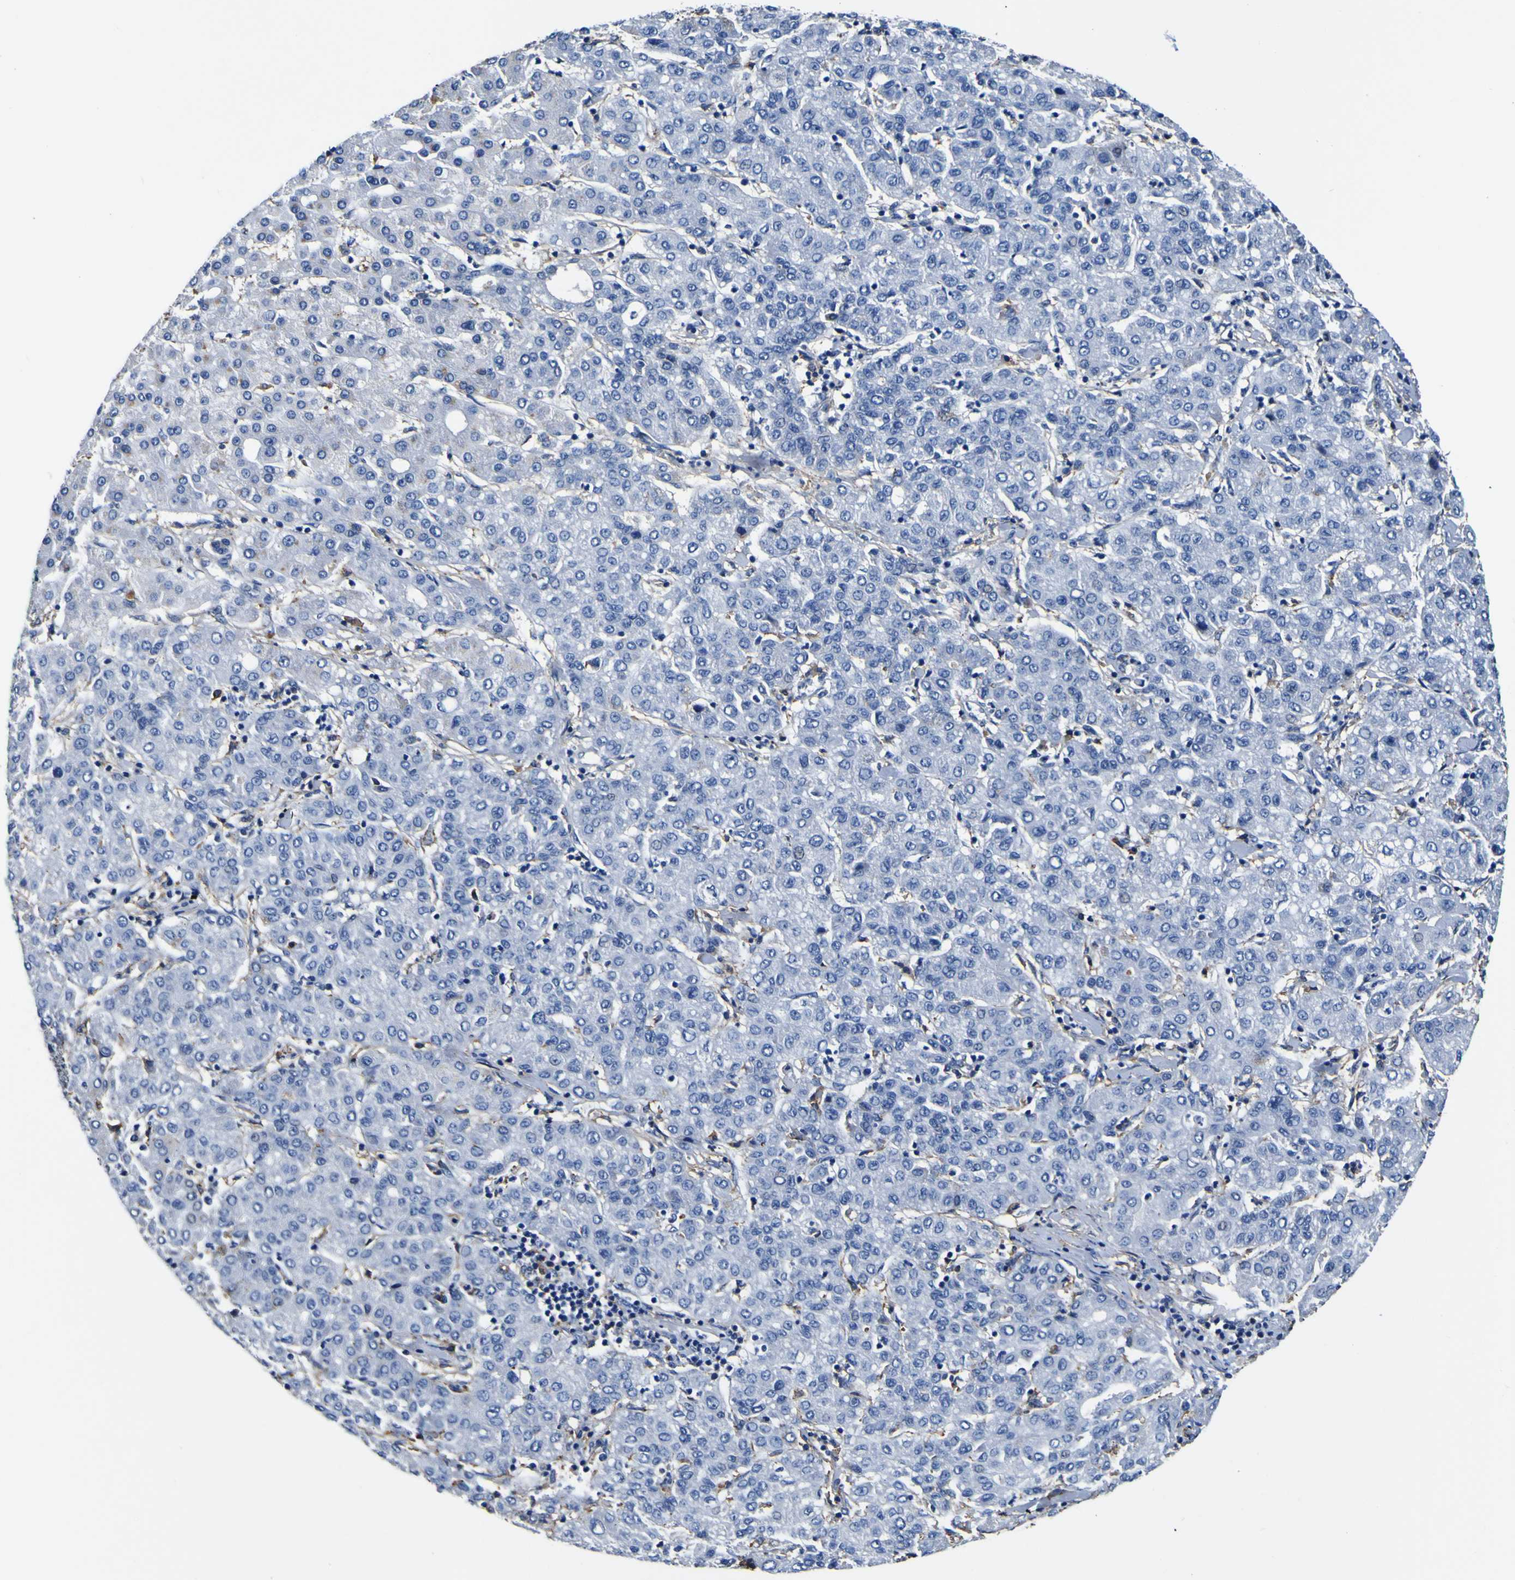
{"staining": {"intensity": "negative", "quantity": "none", "location": "none"}, "tissue": "liver cancer", "cell_type": "Tumor cells", "image_type": "cancer", "snomed": [{"axis": "morphology", "description": "Carcinoma, Hepatocellular, NOS"}, {"axis": "topography", "description": "Liver"}], "caption": "A photomicrograph of liver cancer (hepatocellular carcinoma) stained for a protein exhibits no brown staining in tumor cells.", "gene": "PXDN", "patient": {"sex": "male", "age": 65}}